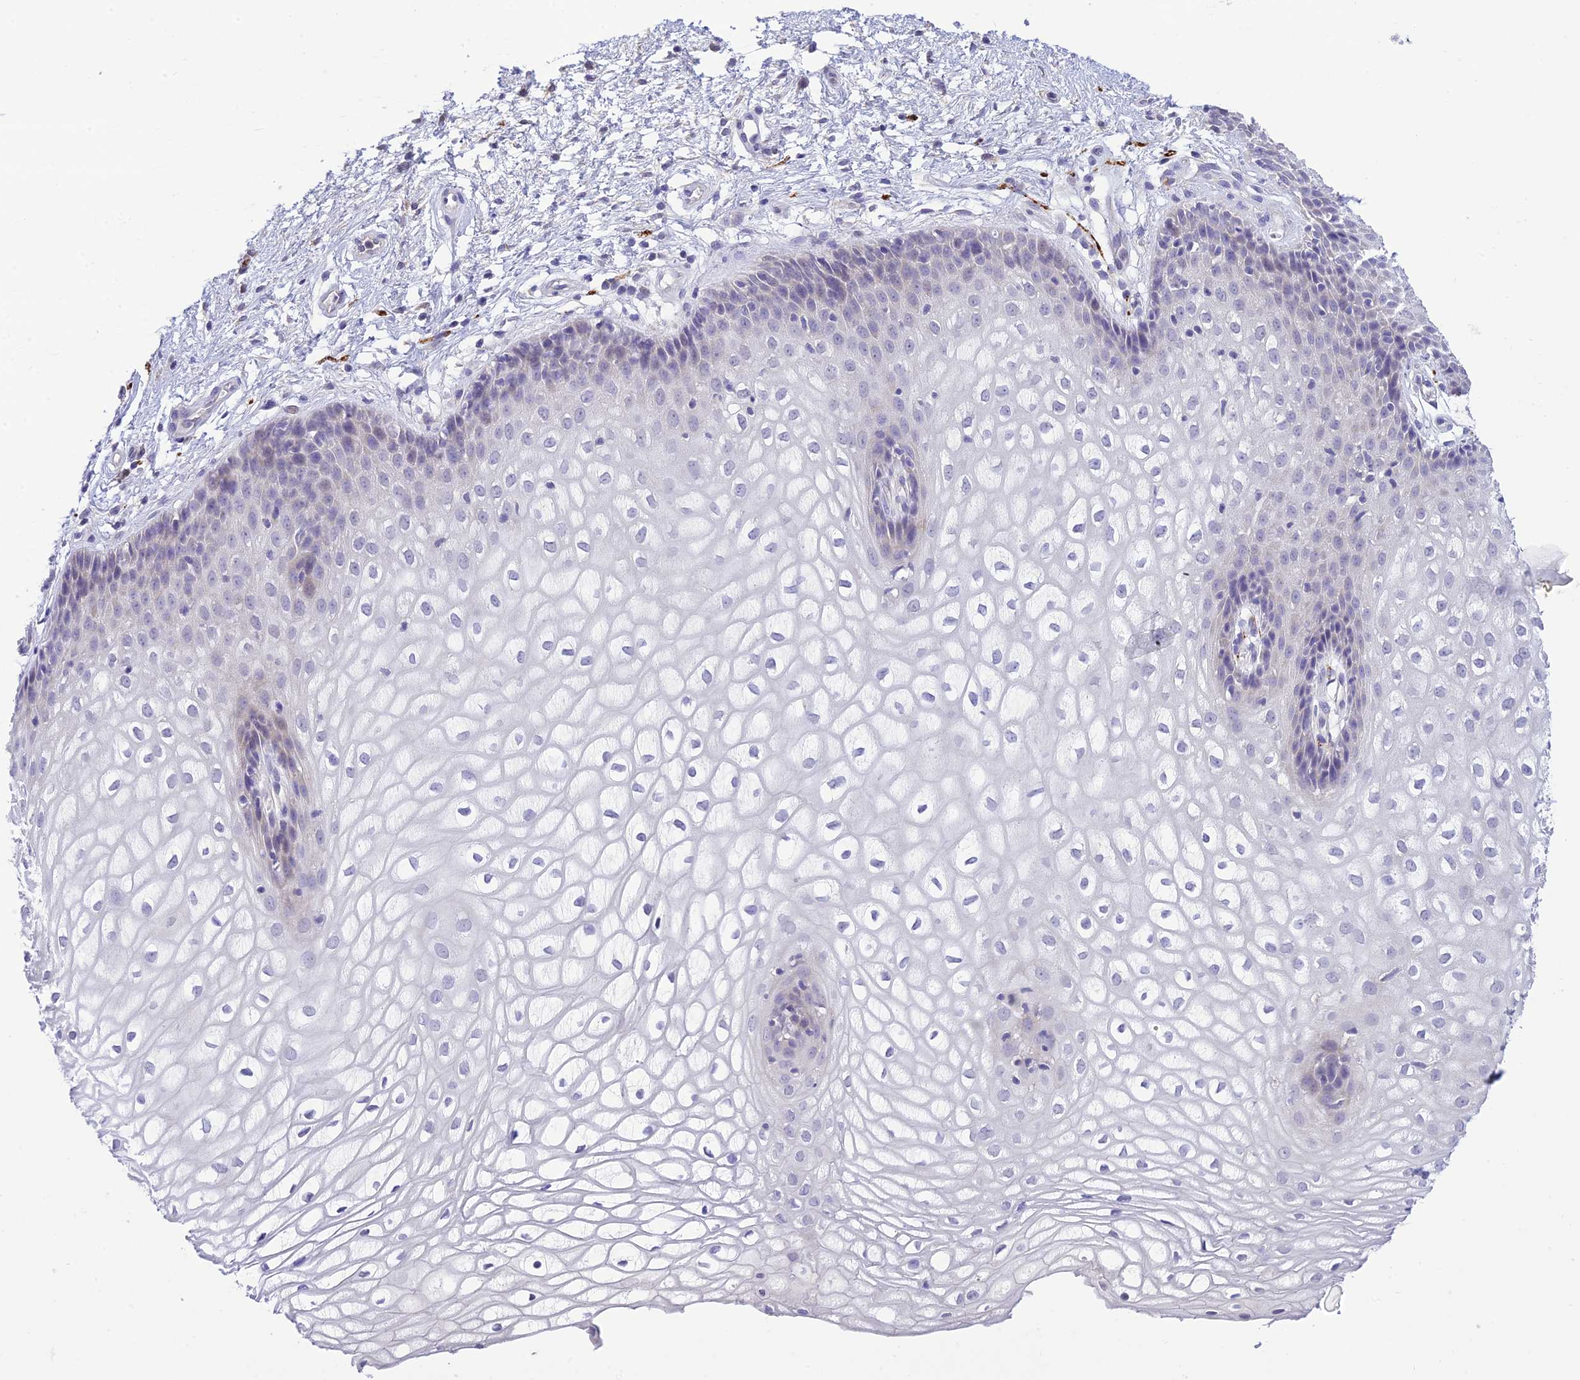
{"staining": {"intensity": "negative", "quantity": "none", "location": "none"}, "tissue": "vagina", "cell_type": "Squamous epithelial cells", "image_type": "normal", "snomed": [{"axis": "morphology", "description": "Normal tissue, NOS"}, {"axis": "topography", "description": "Vagina"}], "caption": "The micrograph exhibits no staining of squamous epithelial cells in benign vagina. Nuclei are stained in blue.", "gene": "XPO7", "patient": {"sex": "female", "age": 34}}